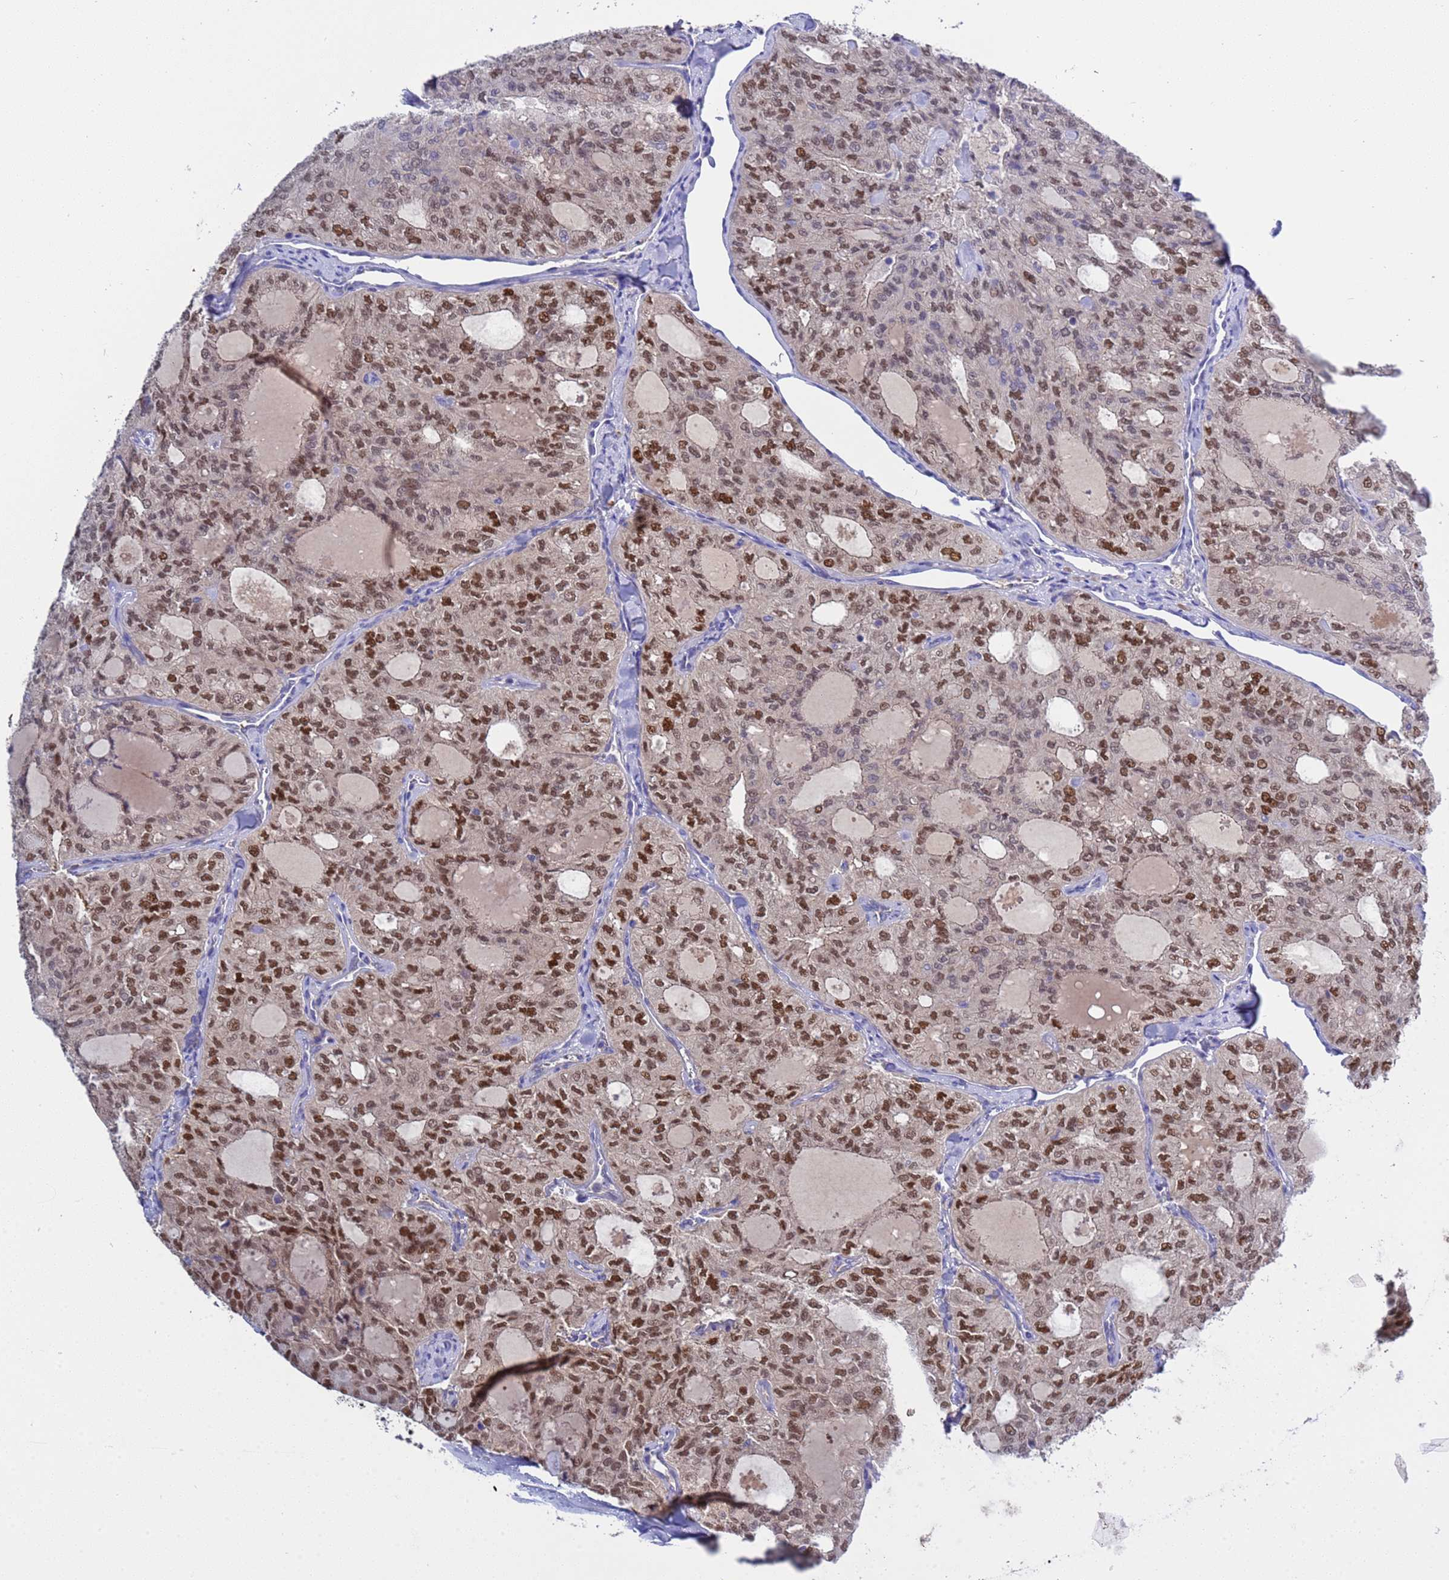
{"staining": {"intensity": "moderate", "quantity": ">75%", "location": "nuclear"}, "tissue": "thyroid cancer", "cell_type": "Tumor cells", "image_type": "cancer", "snomed": [{"axis": "morphology", "description": "Follicular adenoma carcinoma, NOS"}, {"axis": "topography", "description": "Thyroid gland"}], "caption": "Protein staining of thyroid cancer (follicular adenoma carcinoma) tissue reveals moderate nuclear expression in approximately >75% of tumor cells. Nuclei are stained in blue.", "gene": "RC3H2", "patient": {"sex": "male", "age": 75}}